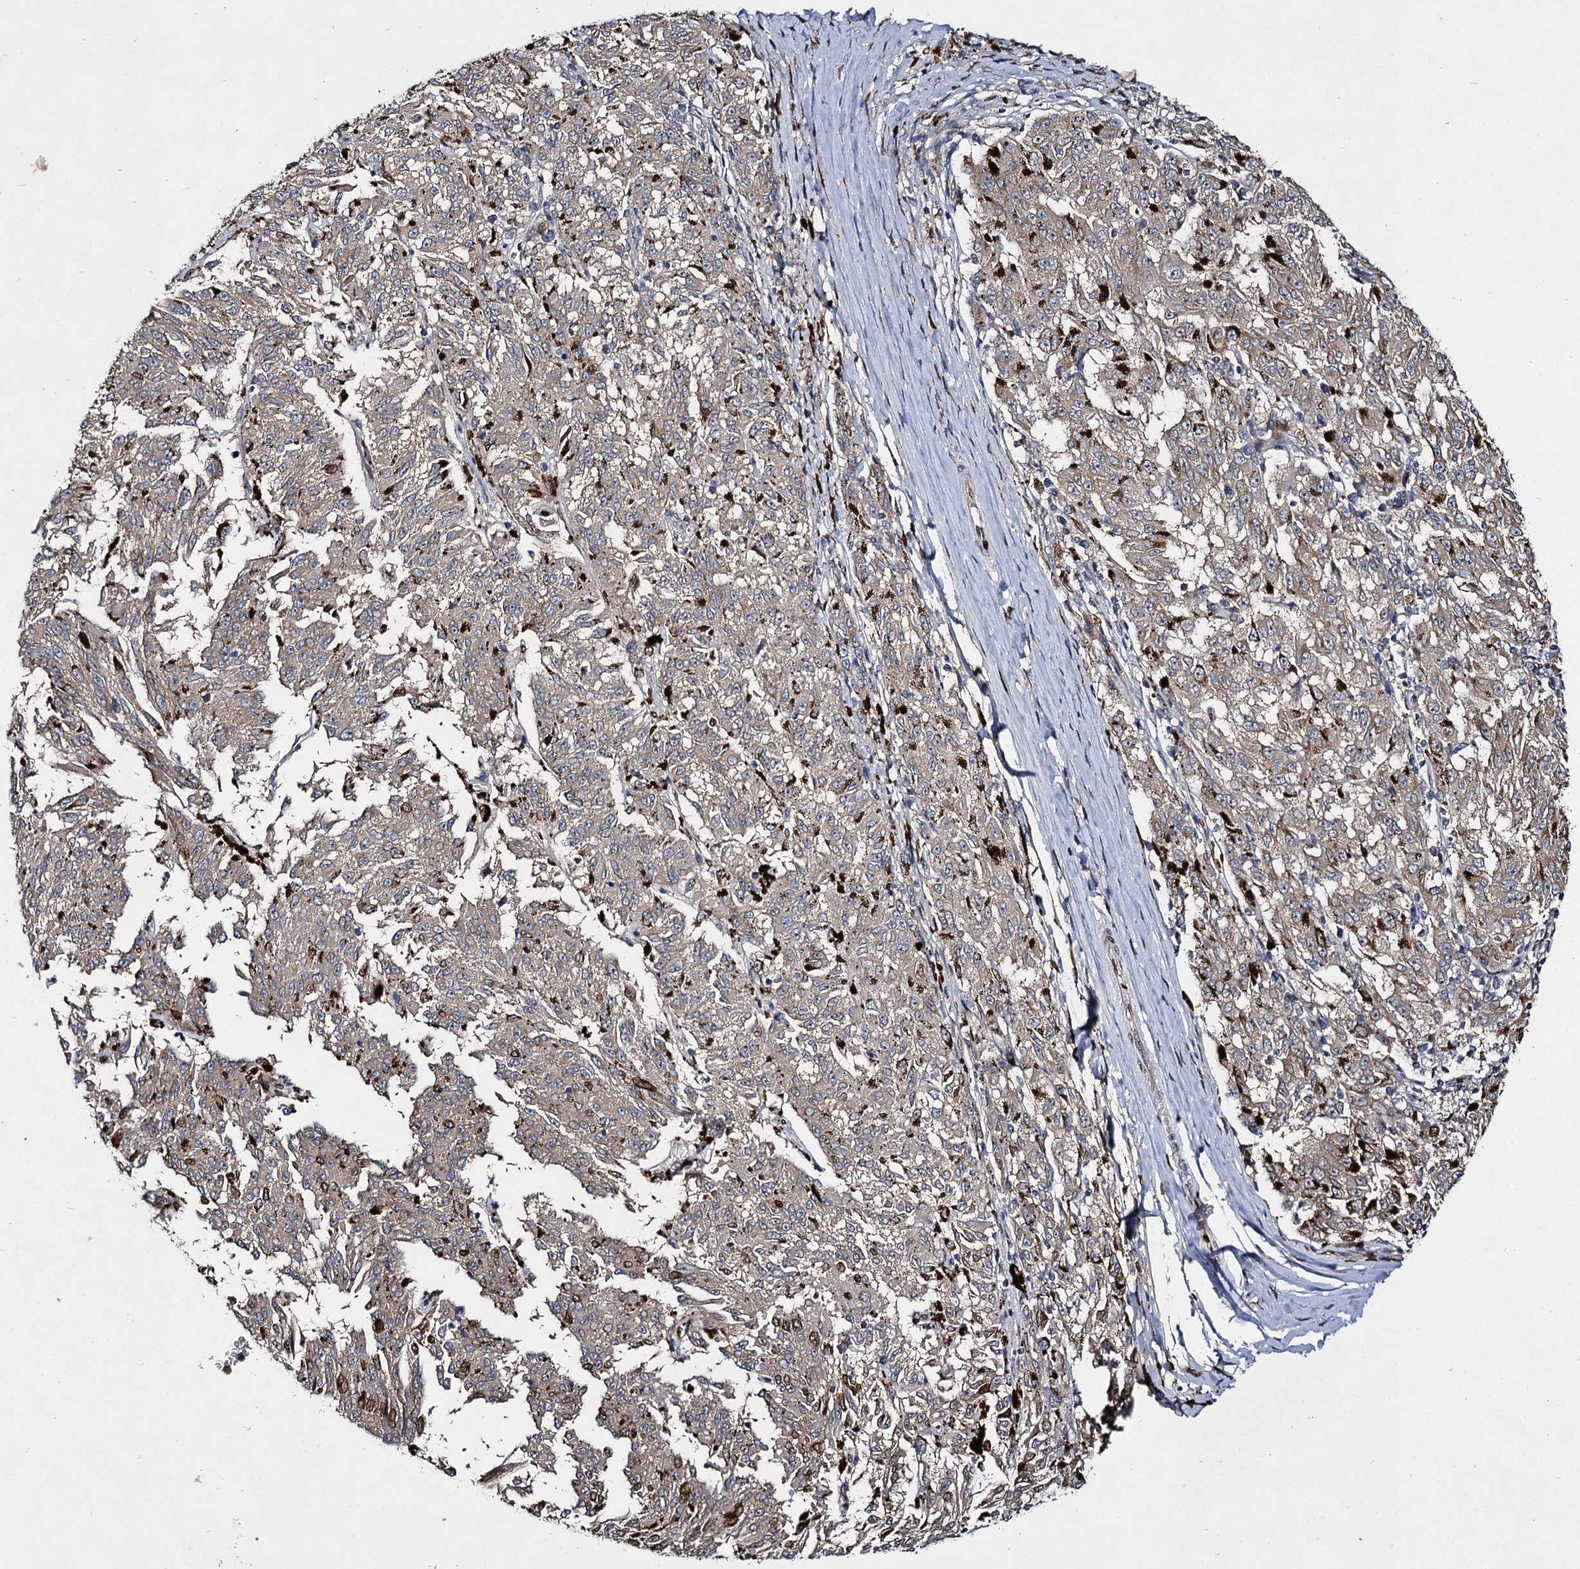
{"staining": {"intensity": "weak", "quantity": "<25%", "location": "cytoplasmic/membranous"}, "tissue": "melanoma", "cell_type": "Tumor cells", "image_type": "cancer", "snomed": [{"axis": "morphology", "description": "Malignant melanoma, NOS"}, {"axis": "topography", "description": "Skin"}], "caption": "An image of malignant melanoma stained for a protein reveals no brown staining in tumor cells.", "gene": "SLC11A2", "patient": {"sex": "female", "age": 72}}